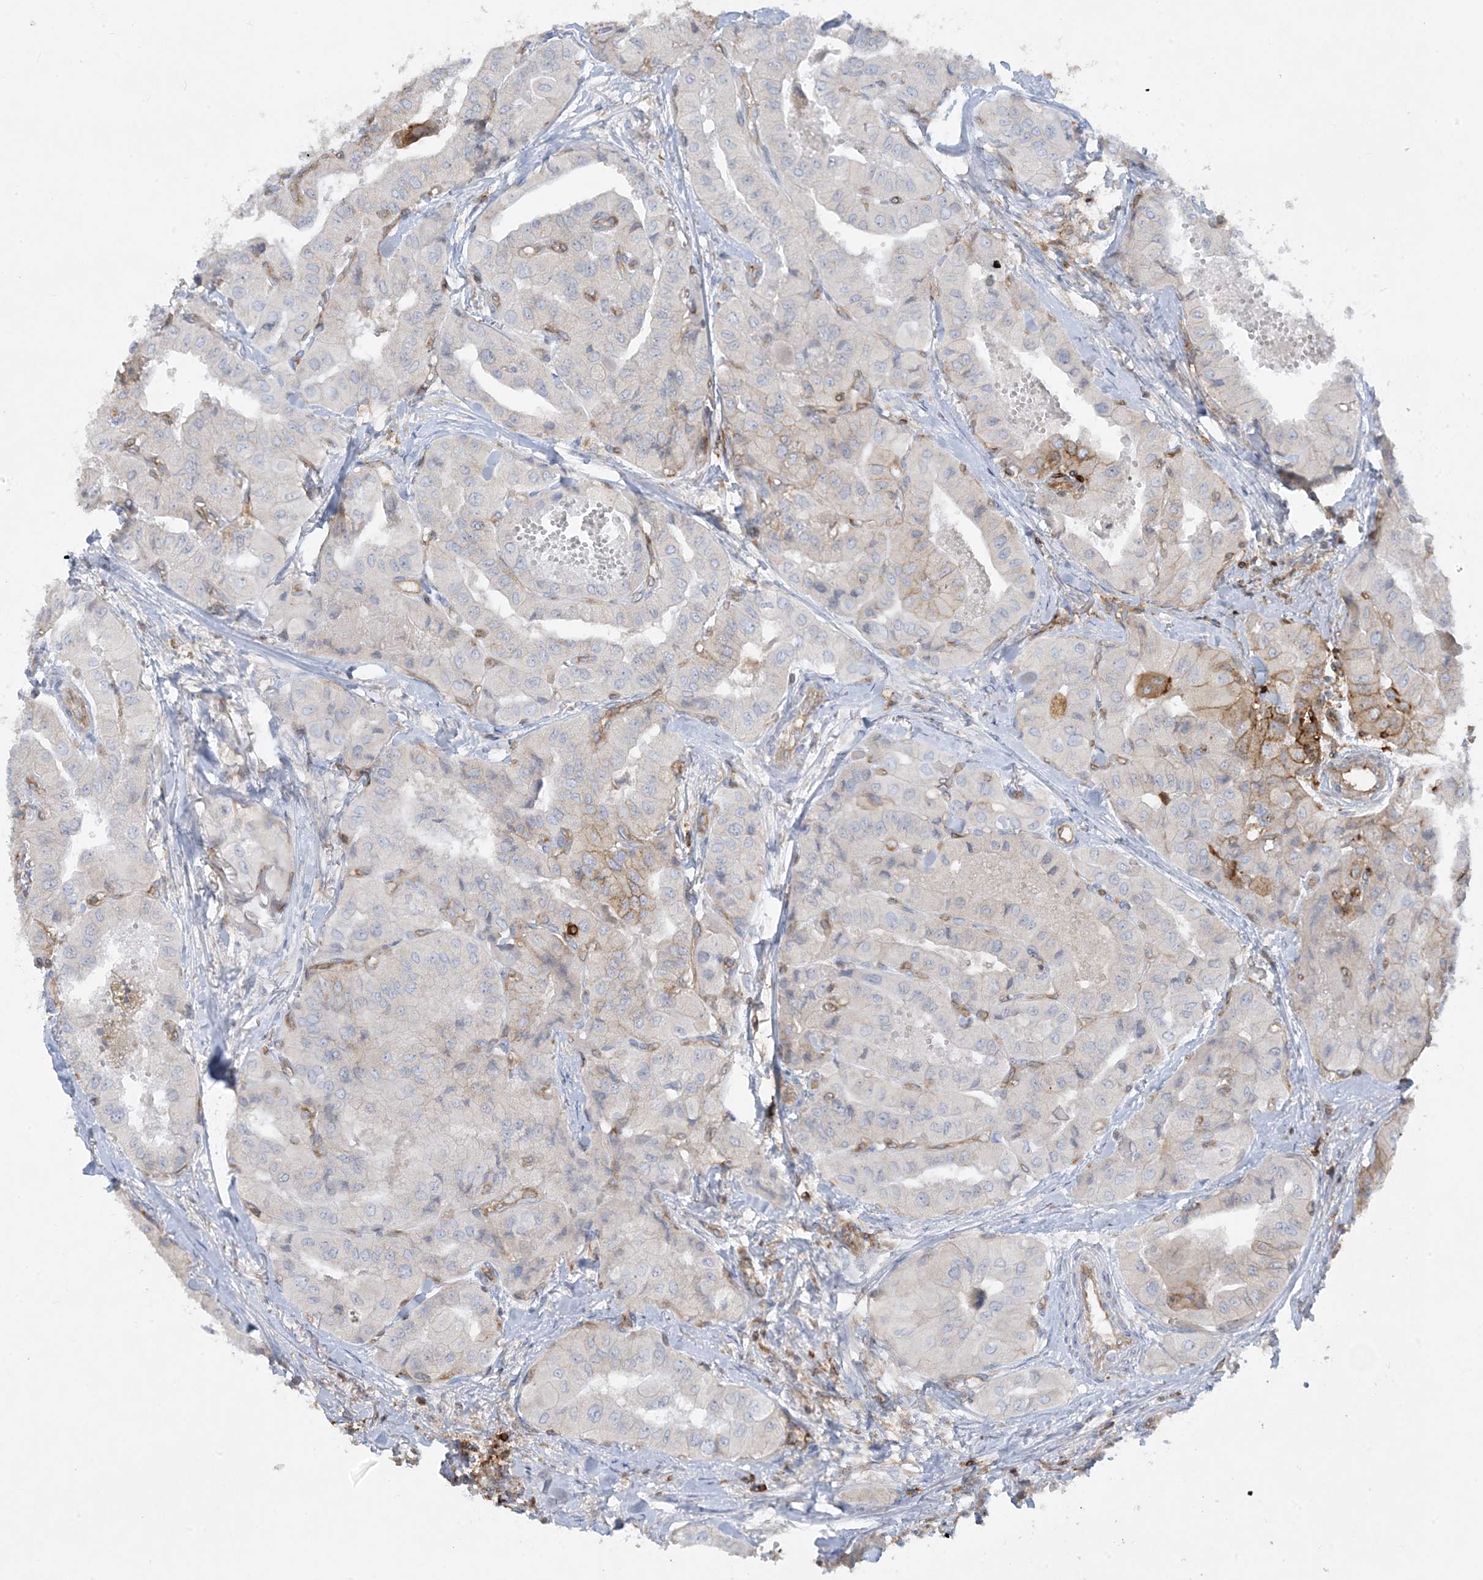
{"staining": {"intensity": "moderate", "quantity": "<25%", "location": "cytoplasmic/membranous"}, "tissue": "thyroid cancer", "cell_type": "Tumor cells", "image_type": "cancer", "snomed": [{"axis": "morphology", "description": "Papillary adenocarcinoma, NOS"}, {"axis": "topography", "description": "Thyroid gland"}], "caption": "A brown stain highlights moderate cytoplasmic/membranous expression of a protein in thyroid cancer (papillary adenocarcinoma) tumor cells.", "gene": "HLA-E", "patient": {"sex": "female", "age": 59}}